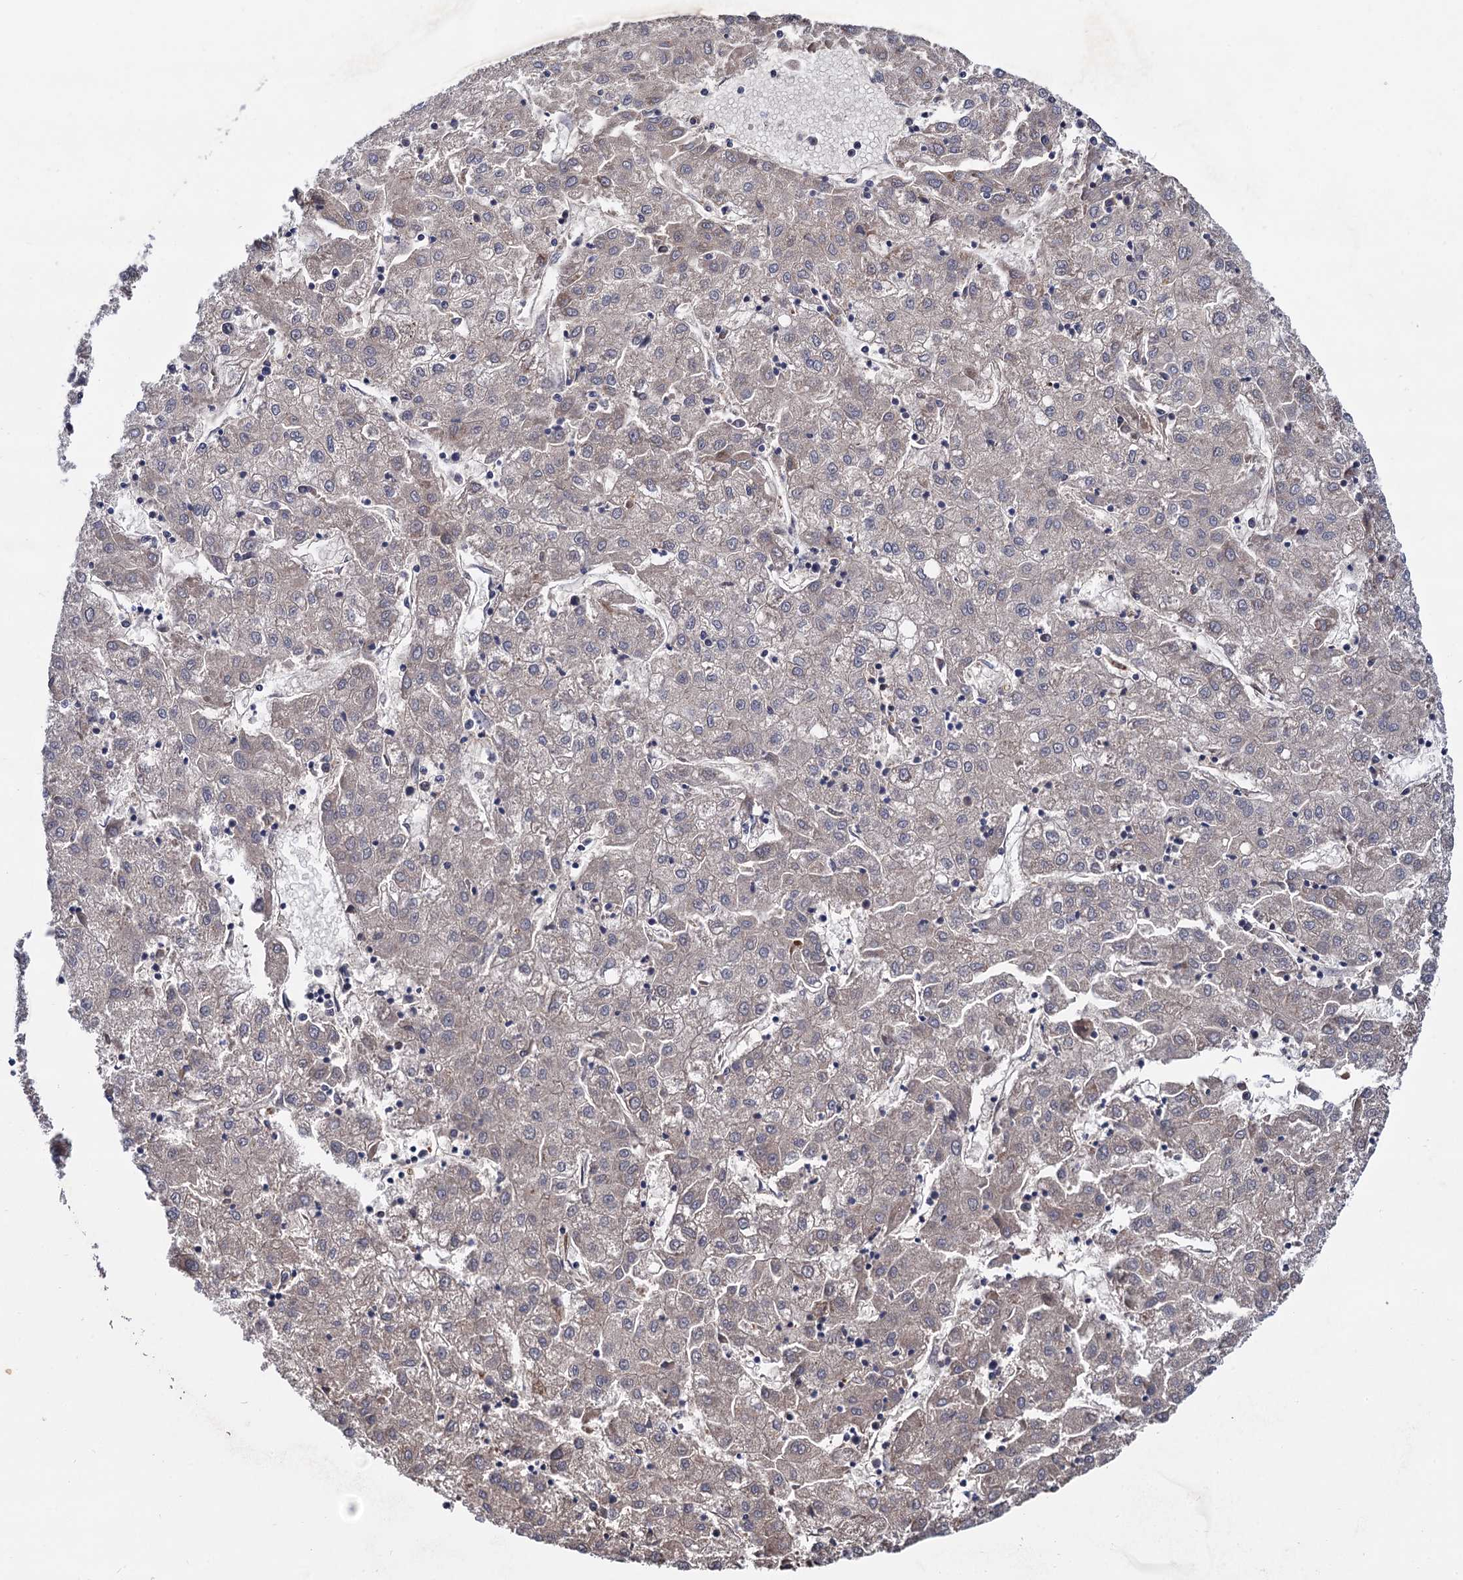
{"staining": {"intensity": "negative", "quantity": "none", "location": "none"}, "tissue": "liver cancer", "cell_type": "Tumor cells", "image_type": "cancer", "snomed": [{"axis": "morphology", "description": "Carcinoma, Hepatocellular, NOS"}, {"axis": "topography", "description": "Liver"}], "caption": "Liver cancer was stained to show a protein in brown. There is no significant expression in tumor cells.", "gene": "SELENOP", "patient": {"sex": "male", "age": 72}}